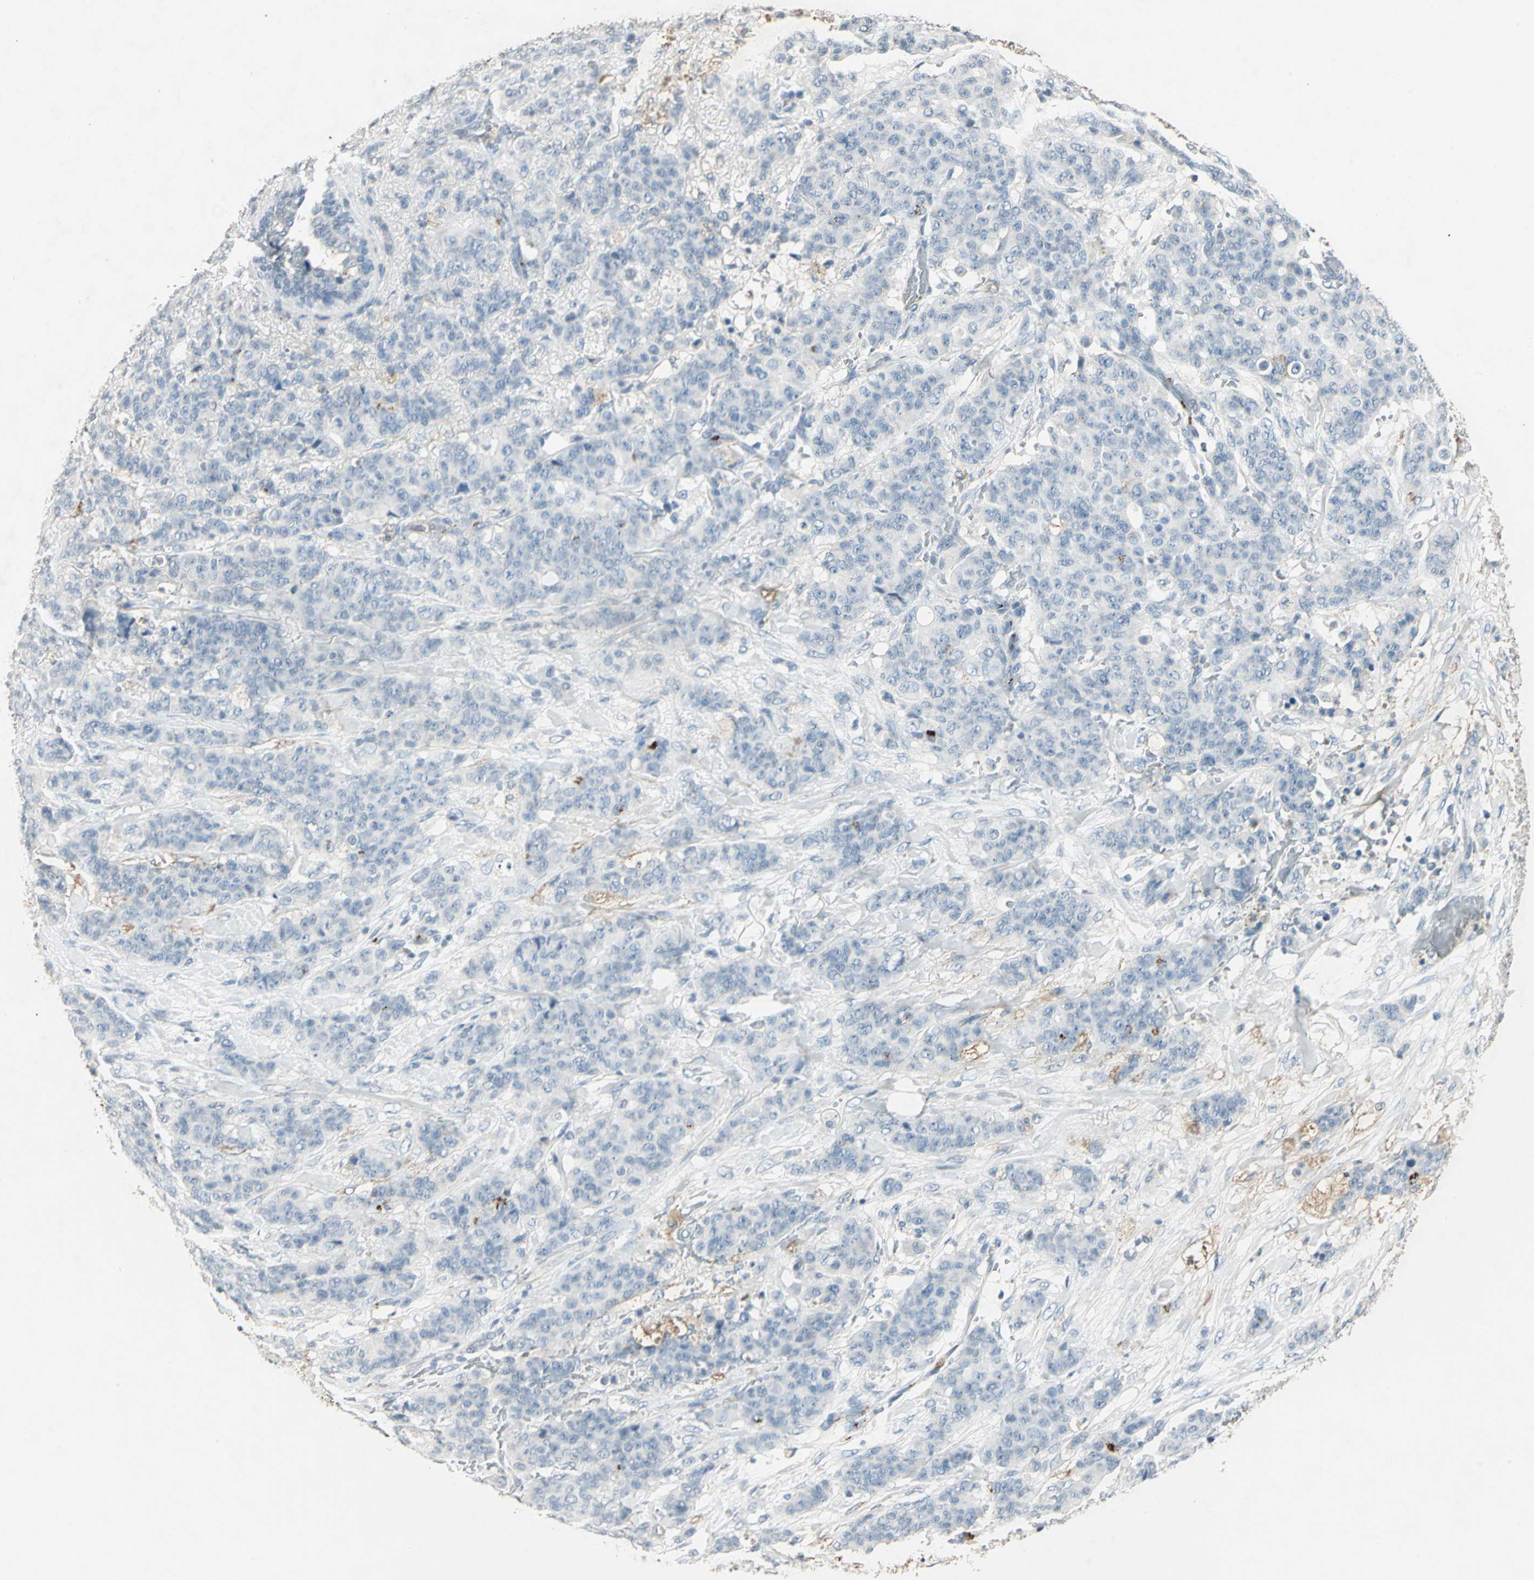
{"staining": {"intensity": "negative", "quantity": "none", "location": "none"}, "tissue": "breast cancer", "cell_type": "Tumor cells", "image_type": "cancer", "snomed": [{"axis": "morphology", "description": "Duct carcinoma"}, {"axis": "topography", "description": "Breast"}], "caption": "The micrograph exhibits no significant expression in tumor cells of breast cancer. (DAB IHC, high magnification).", "gene": "CAMK2B", "patient": {"sex": "female", "age": 40}}